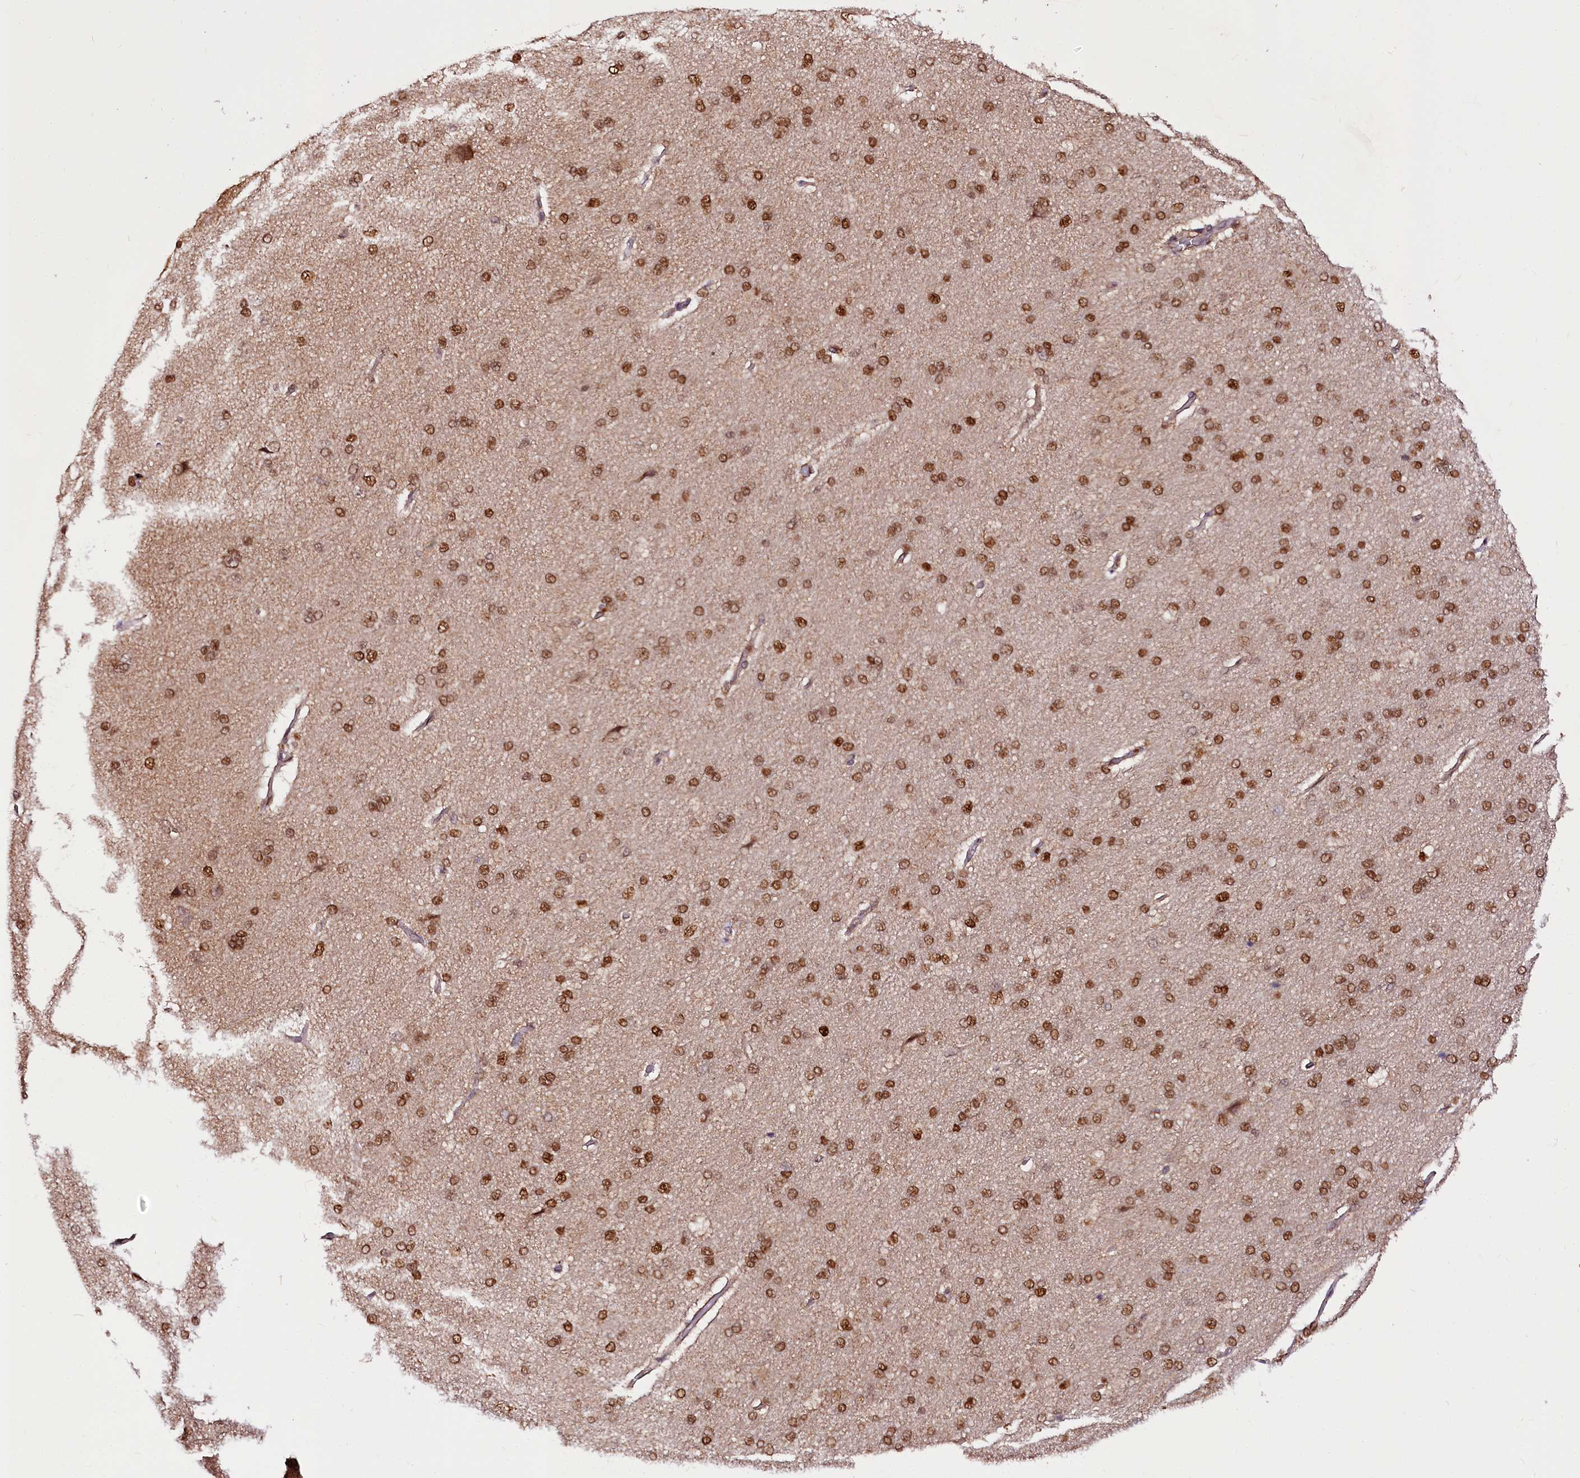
{"staining": {"intensity": "moderate", "quantity": "25%-75%", "location": "cytoplasmic/membranous"}, "tissue": "cerebral cortex", "cell_type": "Endothelial cells", "image_type": "normal", "snomed": [{"axis": "morphology", "description": "Normal tissue, NOS"}, {"axis": "topography", "description": "Cerebral cortex"}], "caption": "Brown immunohistochemical staining in normal cerebral cortex reveals moderate cytoplasmic/membranous staining in about 25%-75% of endothelial cells.", "gene": "GNL3L", "patient": {"sex": "male", "age": 62}}